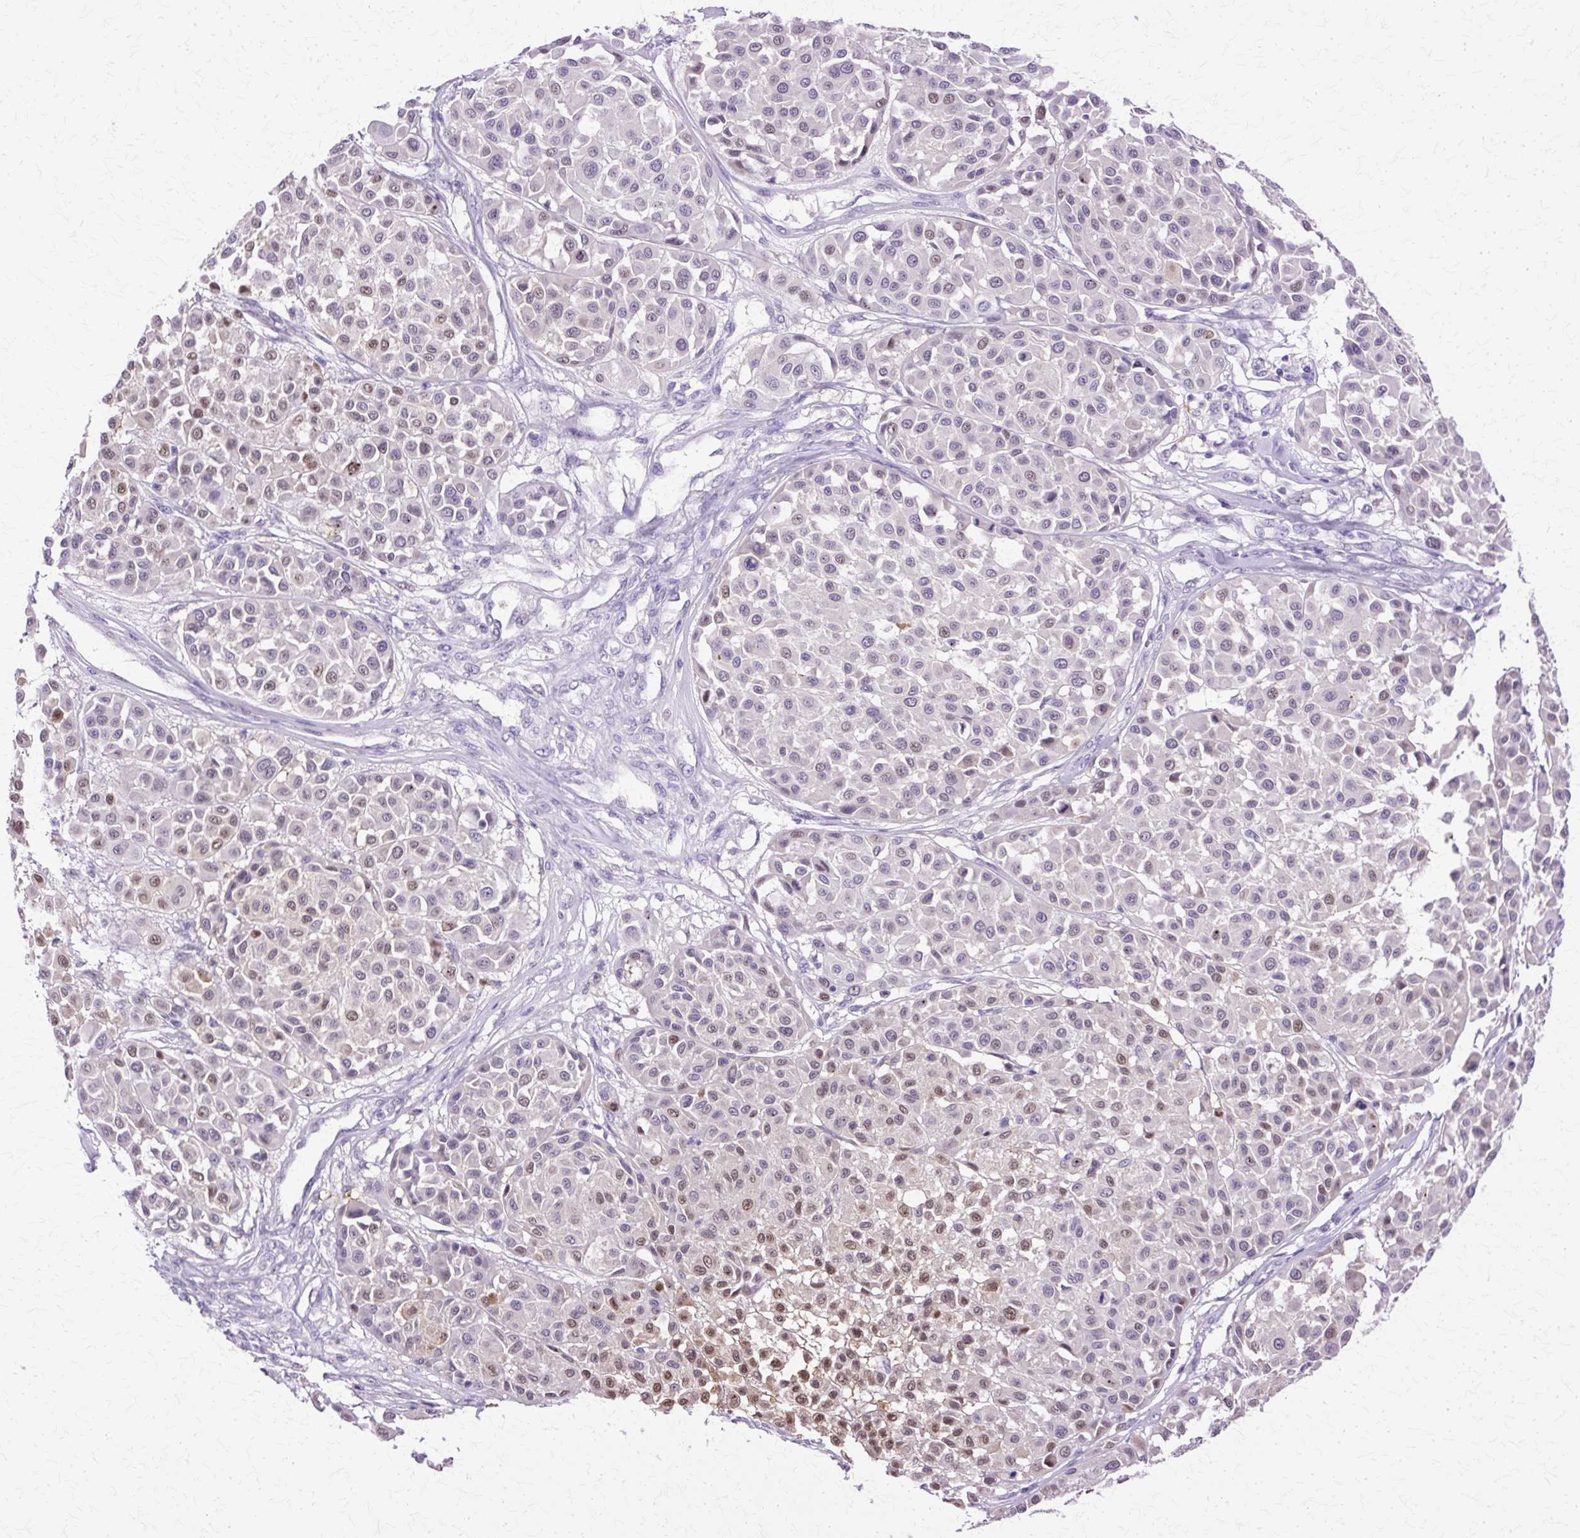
{"staining": {"intensity": "moderate", "quantity": "<25%", "location": "nuclear"}, "tissue": "melanoma", "cell_type": "Tumor cells", "image_type": "cancer", "snomed": [{"axis": "morphology", "description": "Malignant melanoma, Metastatic site"}, {"axis": "topography", "description": "Soft tissue"}], "caption": "Immunohistochemistry image of melanoma stained for a protein (brown), which shows low levels of moderate nuclear expression in about <25% of tumor cells.", "gene": "HSPA8", "patient": {"sex": "male", "age": 41}}